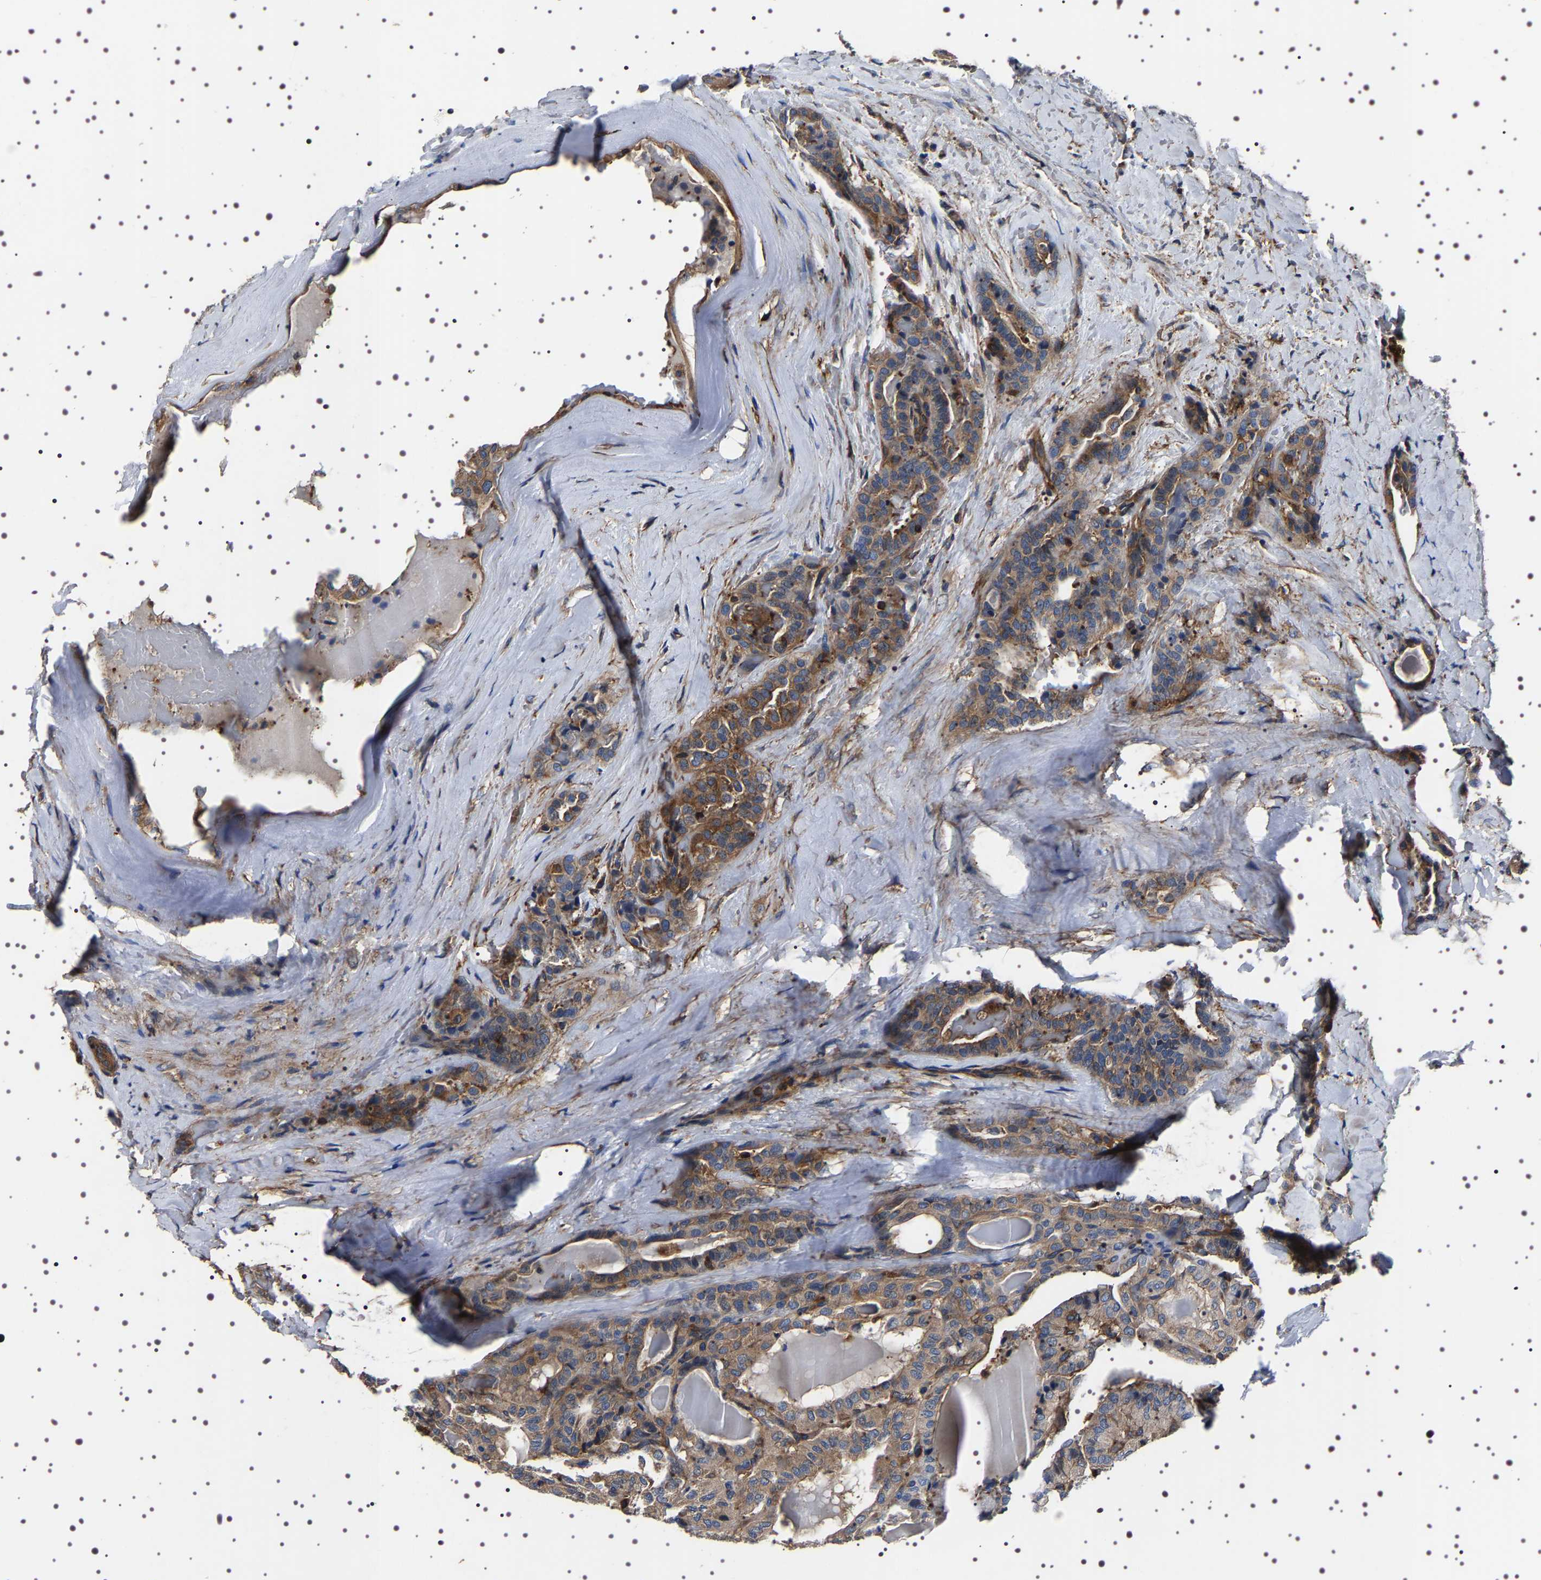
{"staining": {"intensity": "moderate", "quantity": ">75%", "location": "cytoplasmic/membranous"}, "tissue": "thyroid cancer", "cell_type": "Tumor cells", "image_type": "cancer", "snomed": [{"axis": "morphology", "description": "Papillary adenocarcinoma, NOS"}, {"axis": "topography", "description": "Thyroid gland"}], "caption": "Thyroid cancer (papillary adenocarcinoma) stained with DAB (3,3'-diaminobenzidine) immunohistochemistry shows medium levels of moderate cytoplasmic/membranous positivity in approximately >75% of tumor cells.", "gene": "WDR1", "patient": {"sex": "male", "age": 77}}